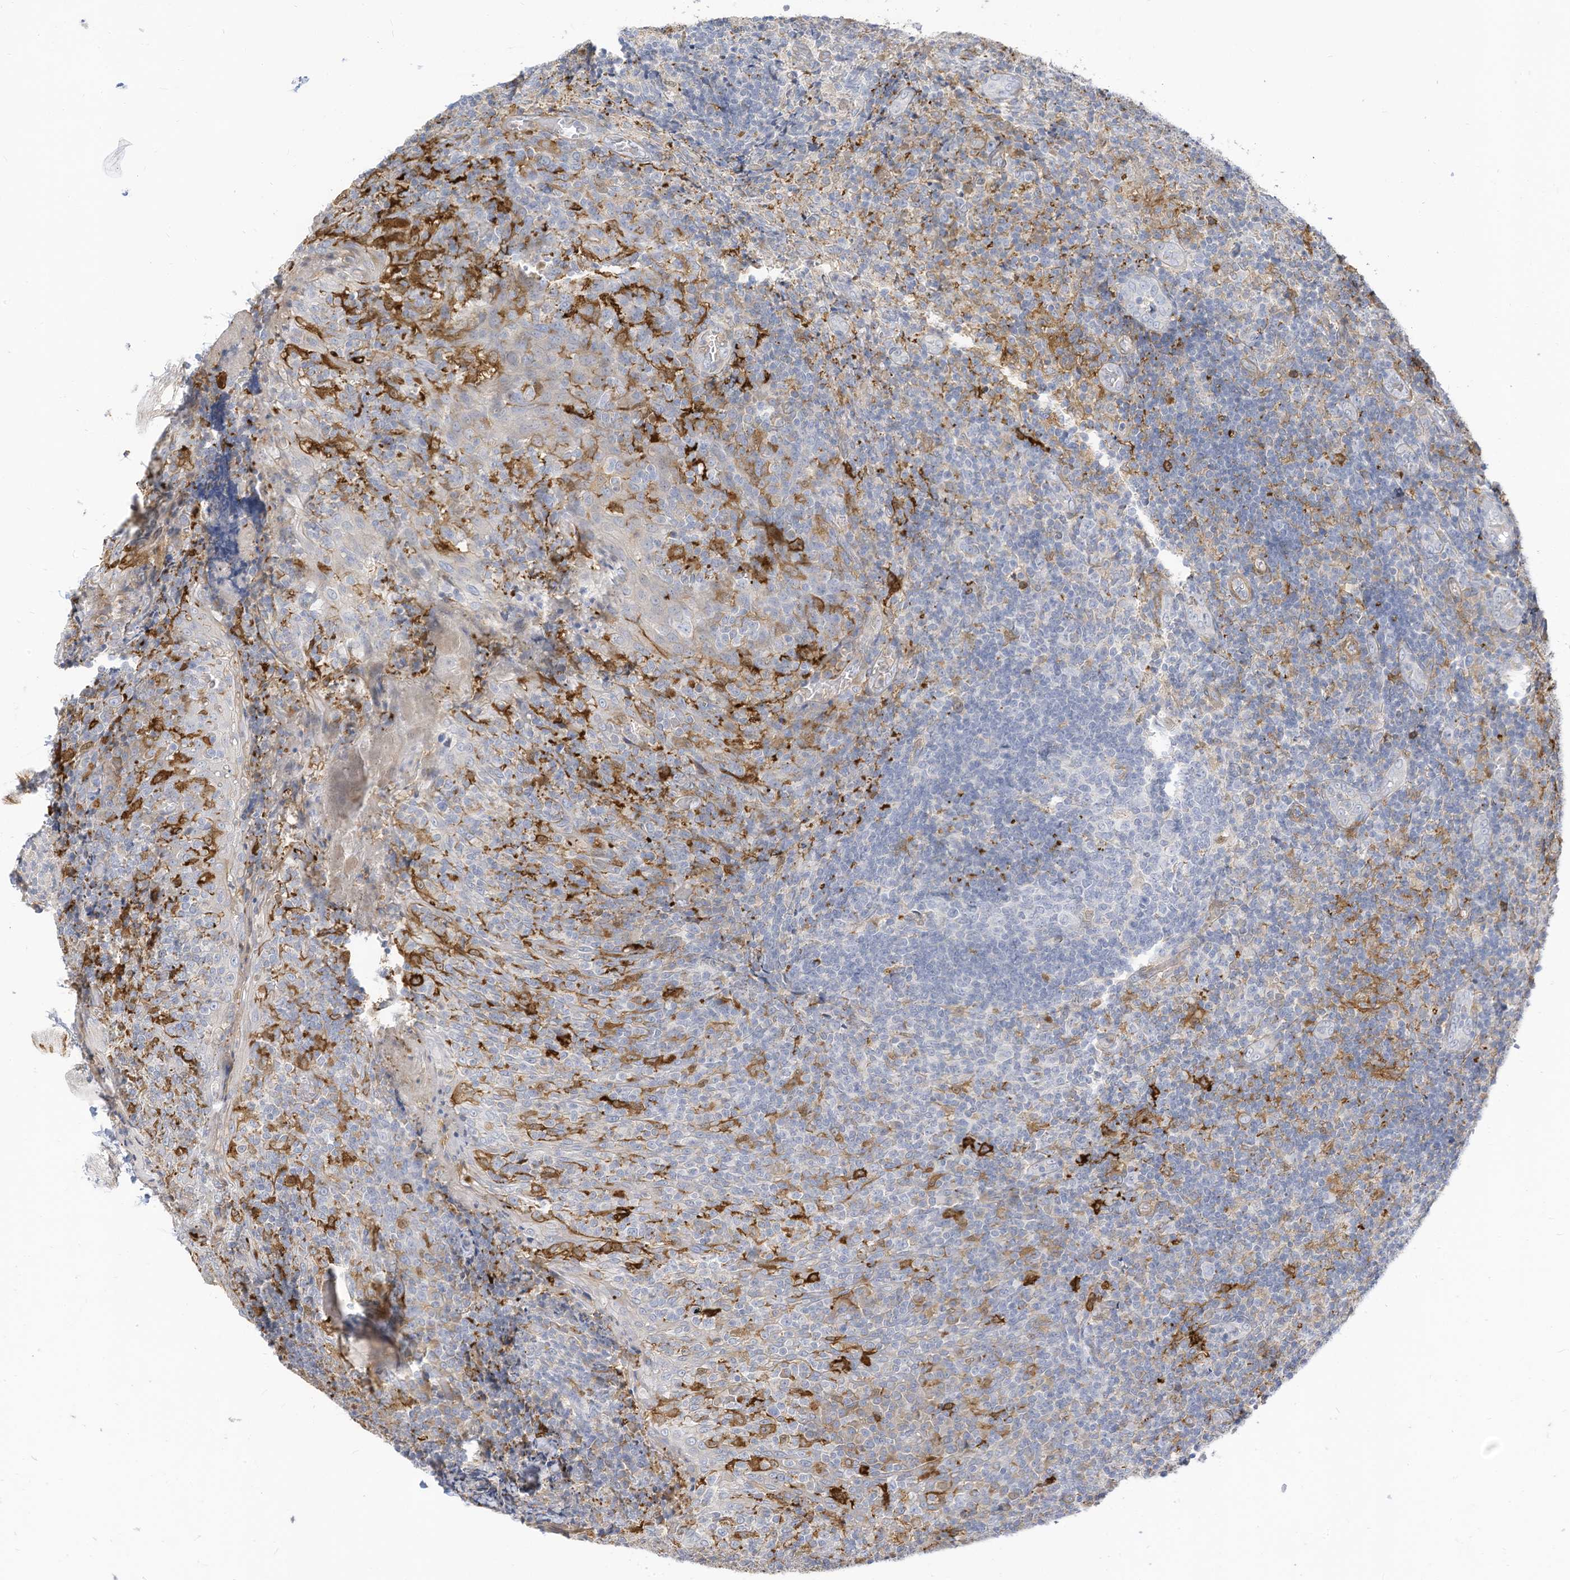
{"staining": {"intensity": "negative", "quantity": "none", "location": "none"}, "tissue": "tonsil", "cell_type": "Germinal center cells", "image_type": "normal", "snomed": [{"axis": "morphology", "description": "Normal tissue, NOS"}, {"axis": "topography", "description": "Tonsil"}], "caption": "A high-resolution image shows immunohistochemistry (IHC) staining of normal tonsil, which exhibits no significant expression in germinal center cells. Nuclei are stained in blue.", "gene": "ATP13A1", "patient": {"sex": "female", "age": 19}}